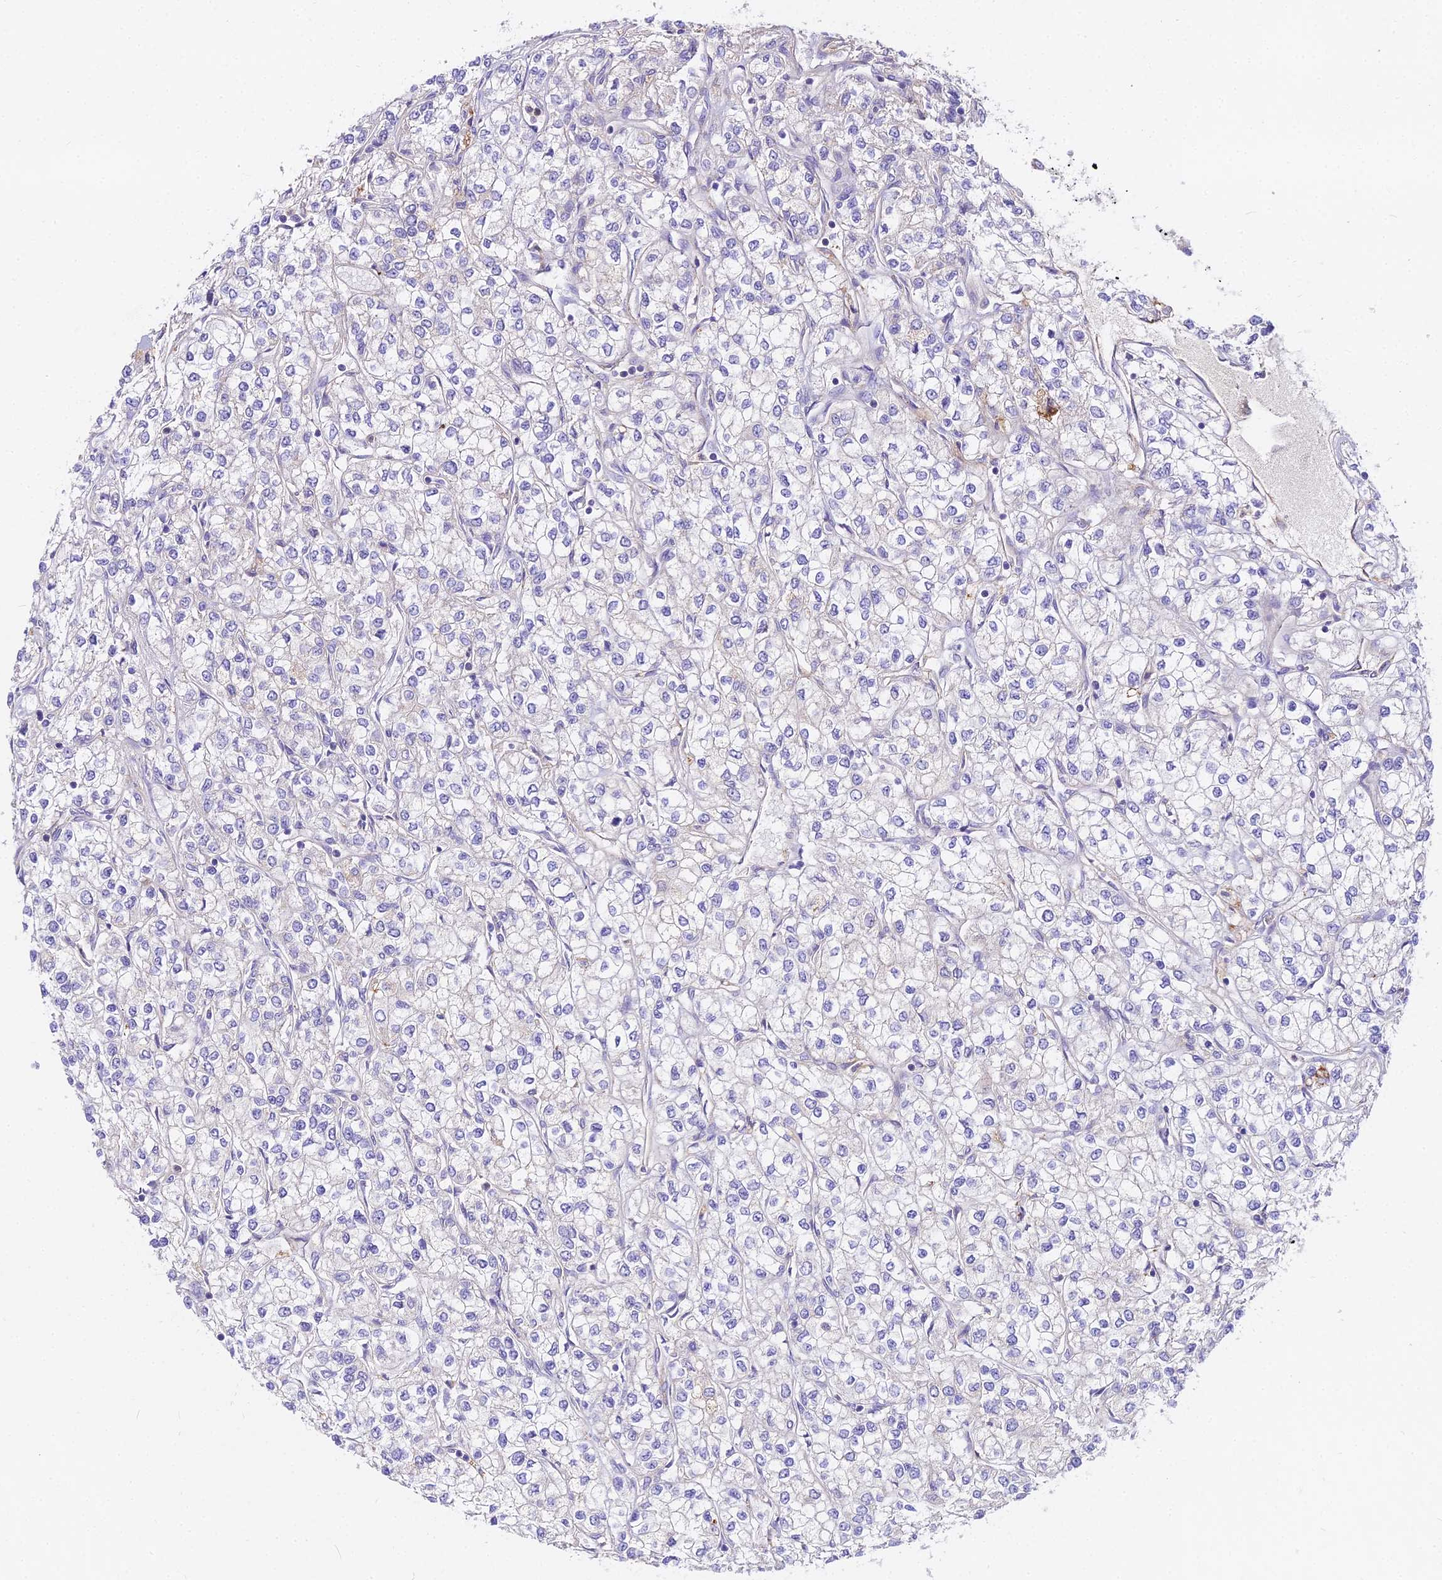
{"staining": {"intensity": "negative", "quantity": "none", "location": "none"}, "tissue": "renal cancer", "cell_type": "Tumor cells", "image_type": "cancer", "snomed": [{"axis": "morphology", "description": "Adenocarcinoma, NOS"}, {"axis": "topography", "description": "Kidney"}], "caption": "This is an immunohistochemistry photomicrograph of human adenocarcinoma (renal). There is no staining in tumor cells.", "gene": "GLYAT", "patient": {"sex": "male", "age": 80}}